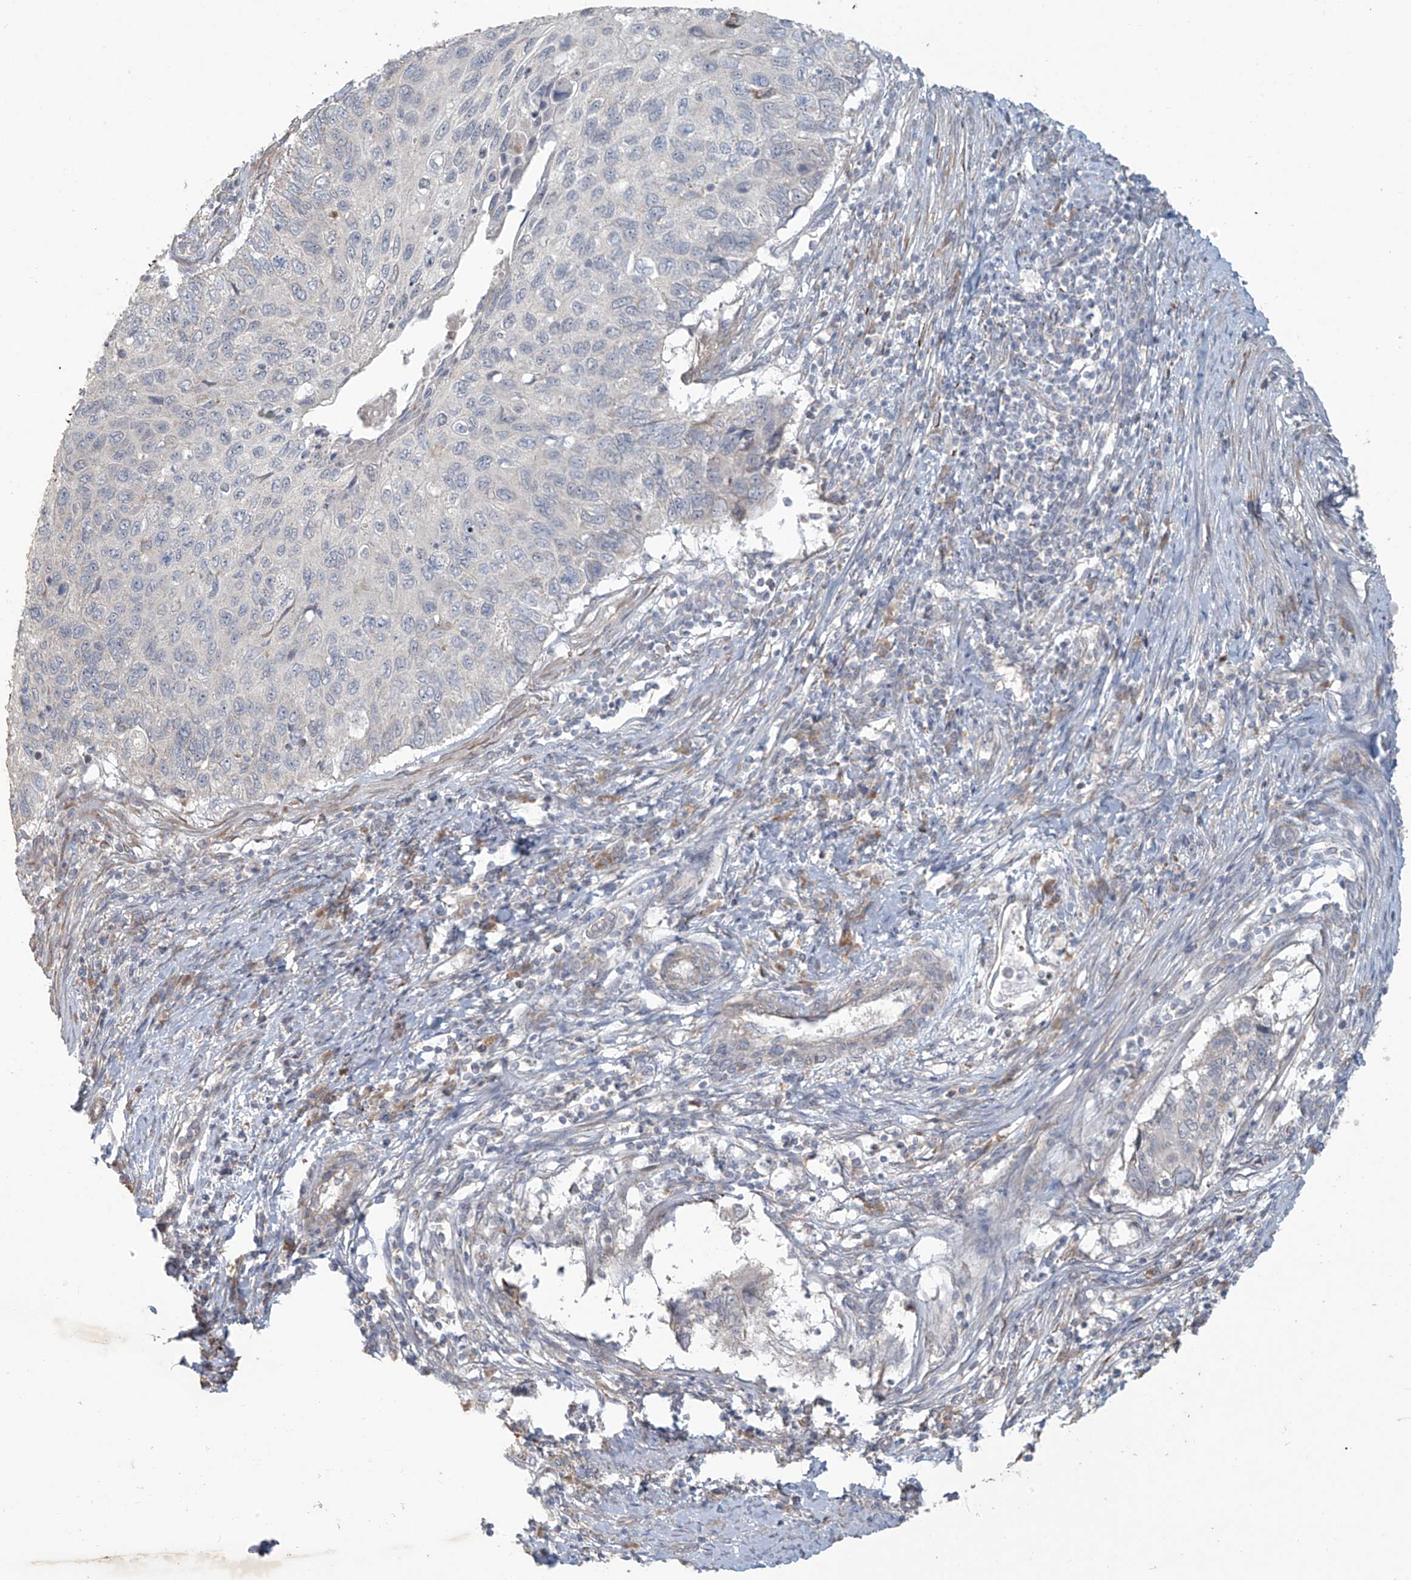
{"staining": {"intensity": "negative", "quantity": "none", "location": "none"}, "tissue": "cervical cancer", "cell_type": "Tumor cells", "image_type": "cancer", "snomed": [{"axis": "morphology", "description": "Squamous cell carcinoma, NOS"}, {"axis": "topography", "description": "Cervix"}], "caption": "Squamous cell carcinoma (cervical) was stained to show a protein in brown. There is no significant positivity in tumor cells.", "gene": "MAGIX", "patient": {"sex": "female", "age": 70}}